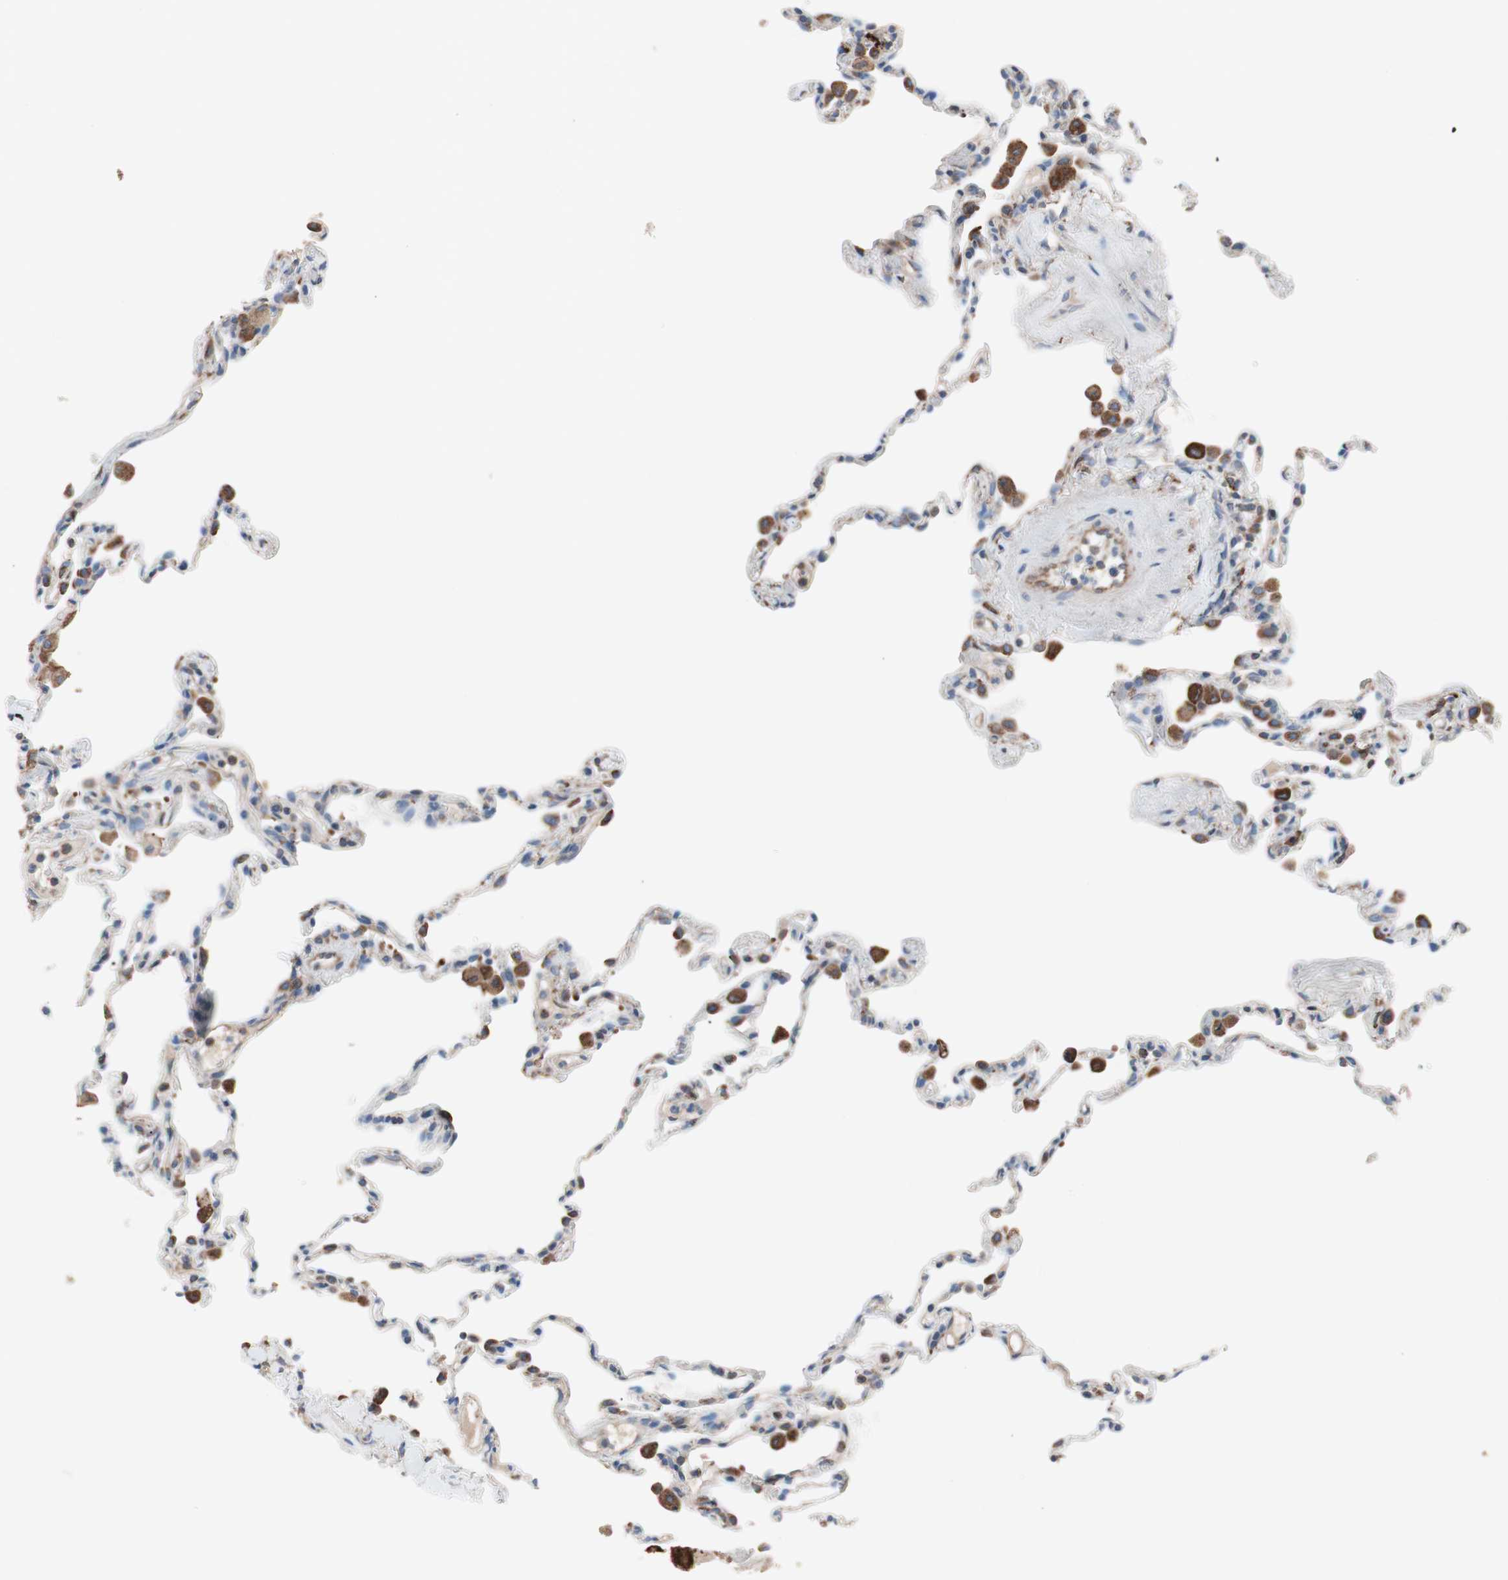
{"staining": {"intensity": "moderate", "quantity": "<25%", "location": "cytoplasmic/membranous"}, "tissue": "lung", "cell_type": "Alveolar cells", "image_type": "normal", "snomed": [{"axis": "morphology", "description": "Normal tissue, NOS"}, {"axis": "topography", "description": "Lung"}], "caption": "Lung stained with immunohistochemistry (IHC) displays moderate cytoplasmic/membranous staining in approximately <25% of alveolar cells.", "gene": "SLC27A4", "patient": {"sex": "male", "age": 59}}